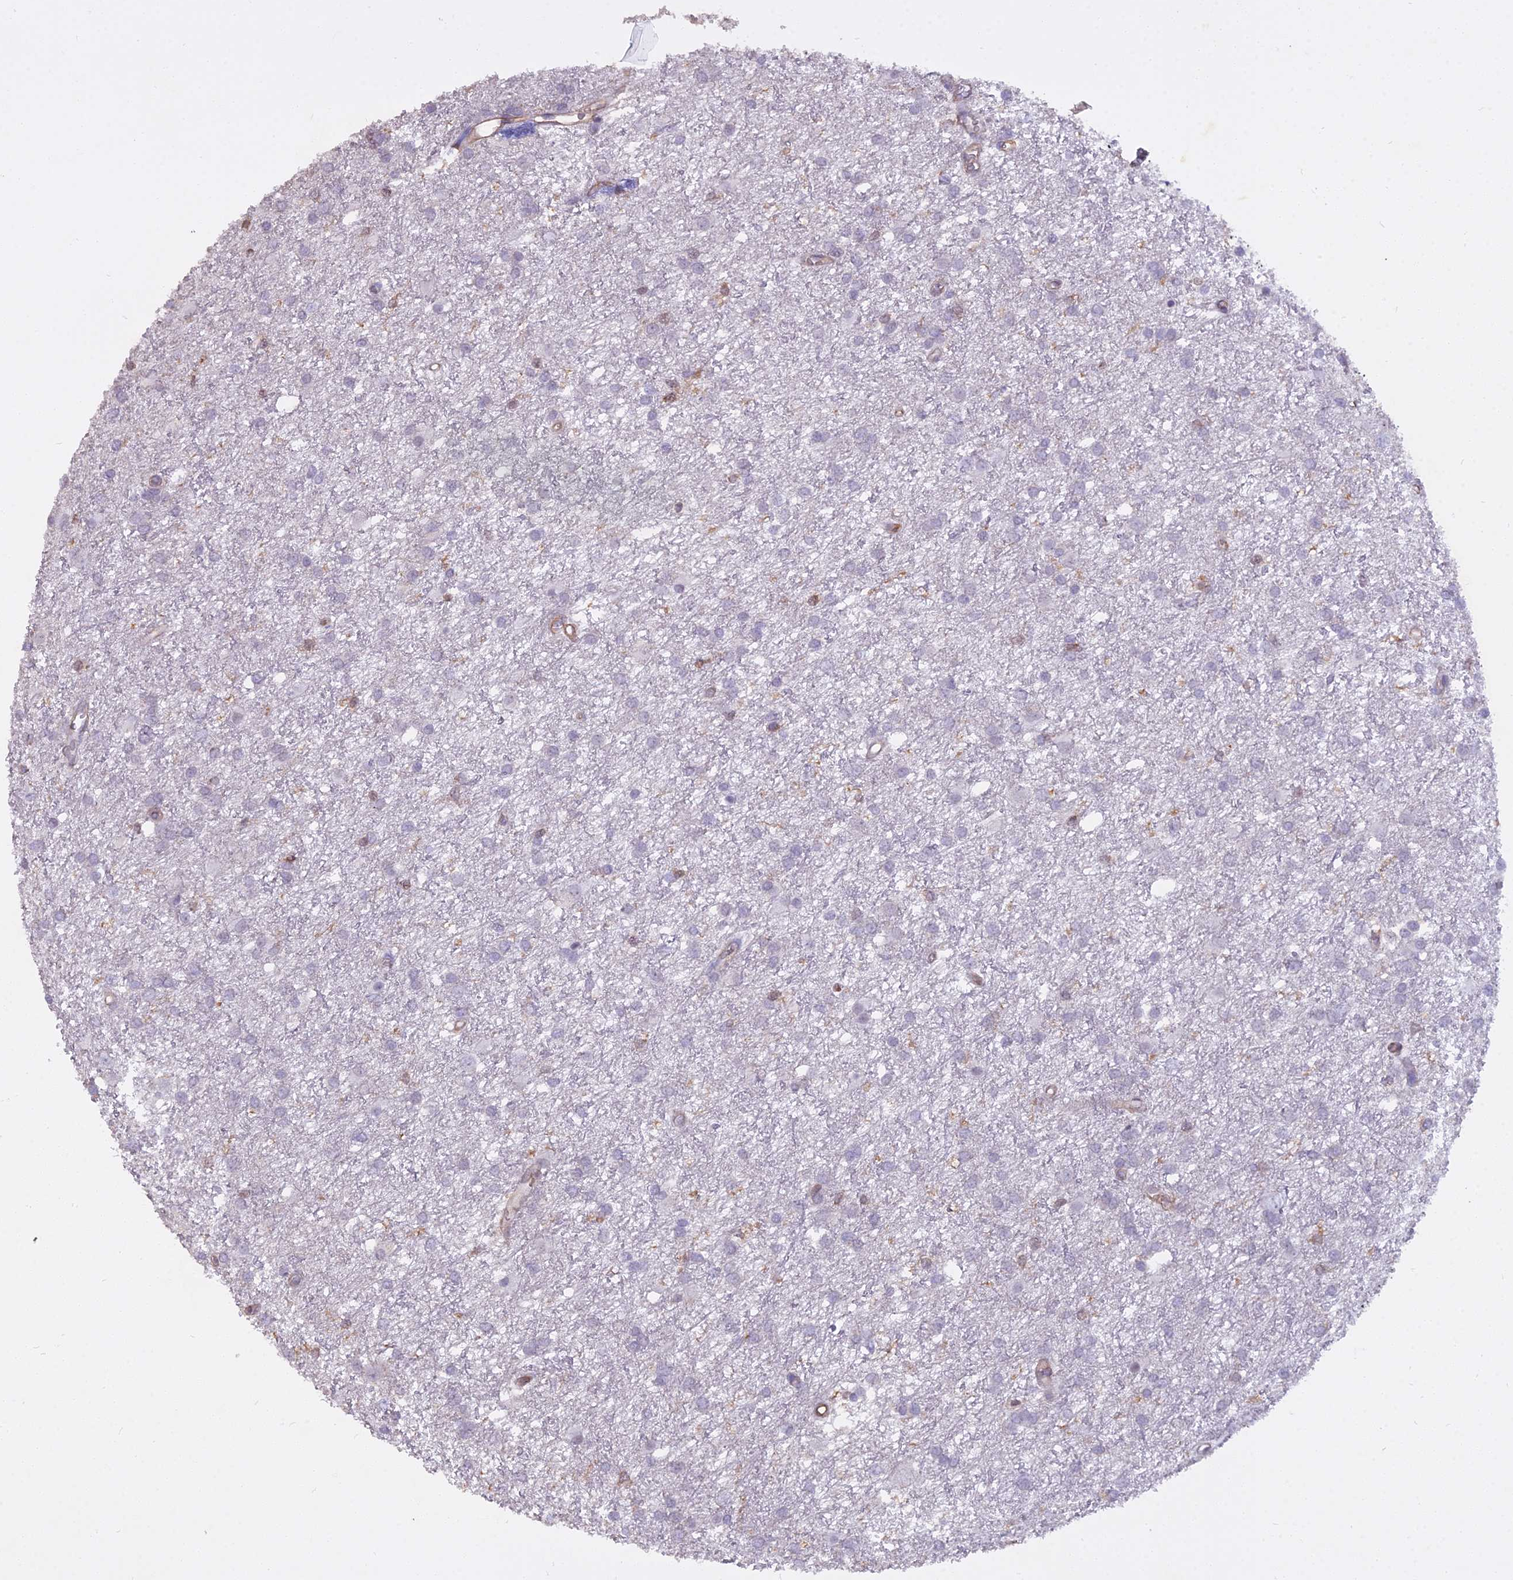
{"staining": {"intensity": "negative", "quantity": "none", "location": "none"}, "tissue": "glioma", "cell_type": "Tumor cells", "image_type": "cancer", "snomed": [{"axis": "morphology", "description": "Glioma, malignant, High grade"}, {"axis": "topography", "description": "Brain"}], "caption": "An image of human malignant glioma (high-grade) is negative for staining in tumor cells.", "gene": "BLNK", "patient": {"sex": "female", "age": 50}}